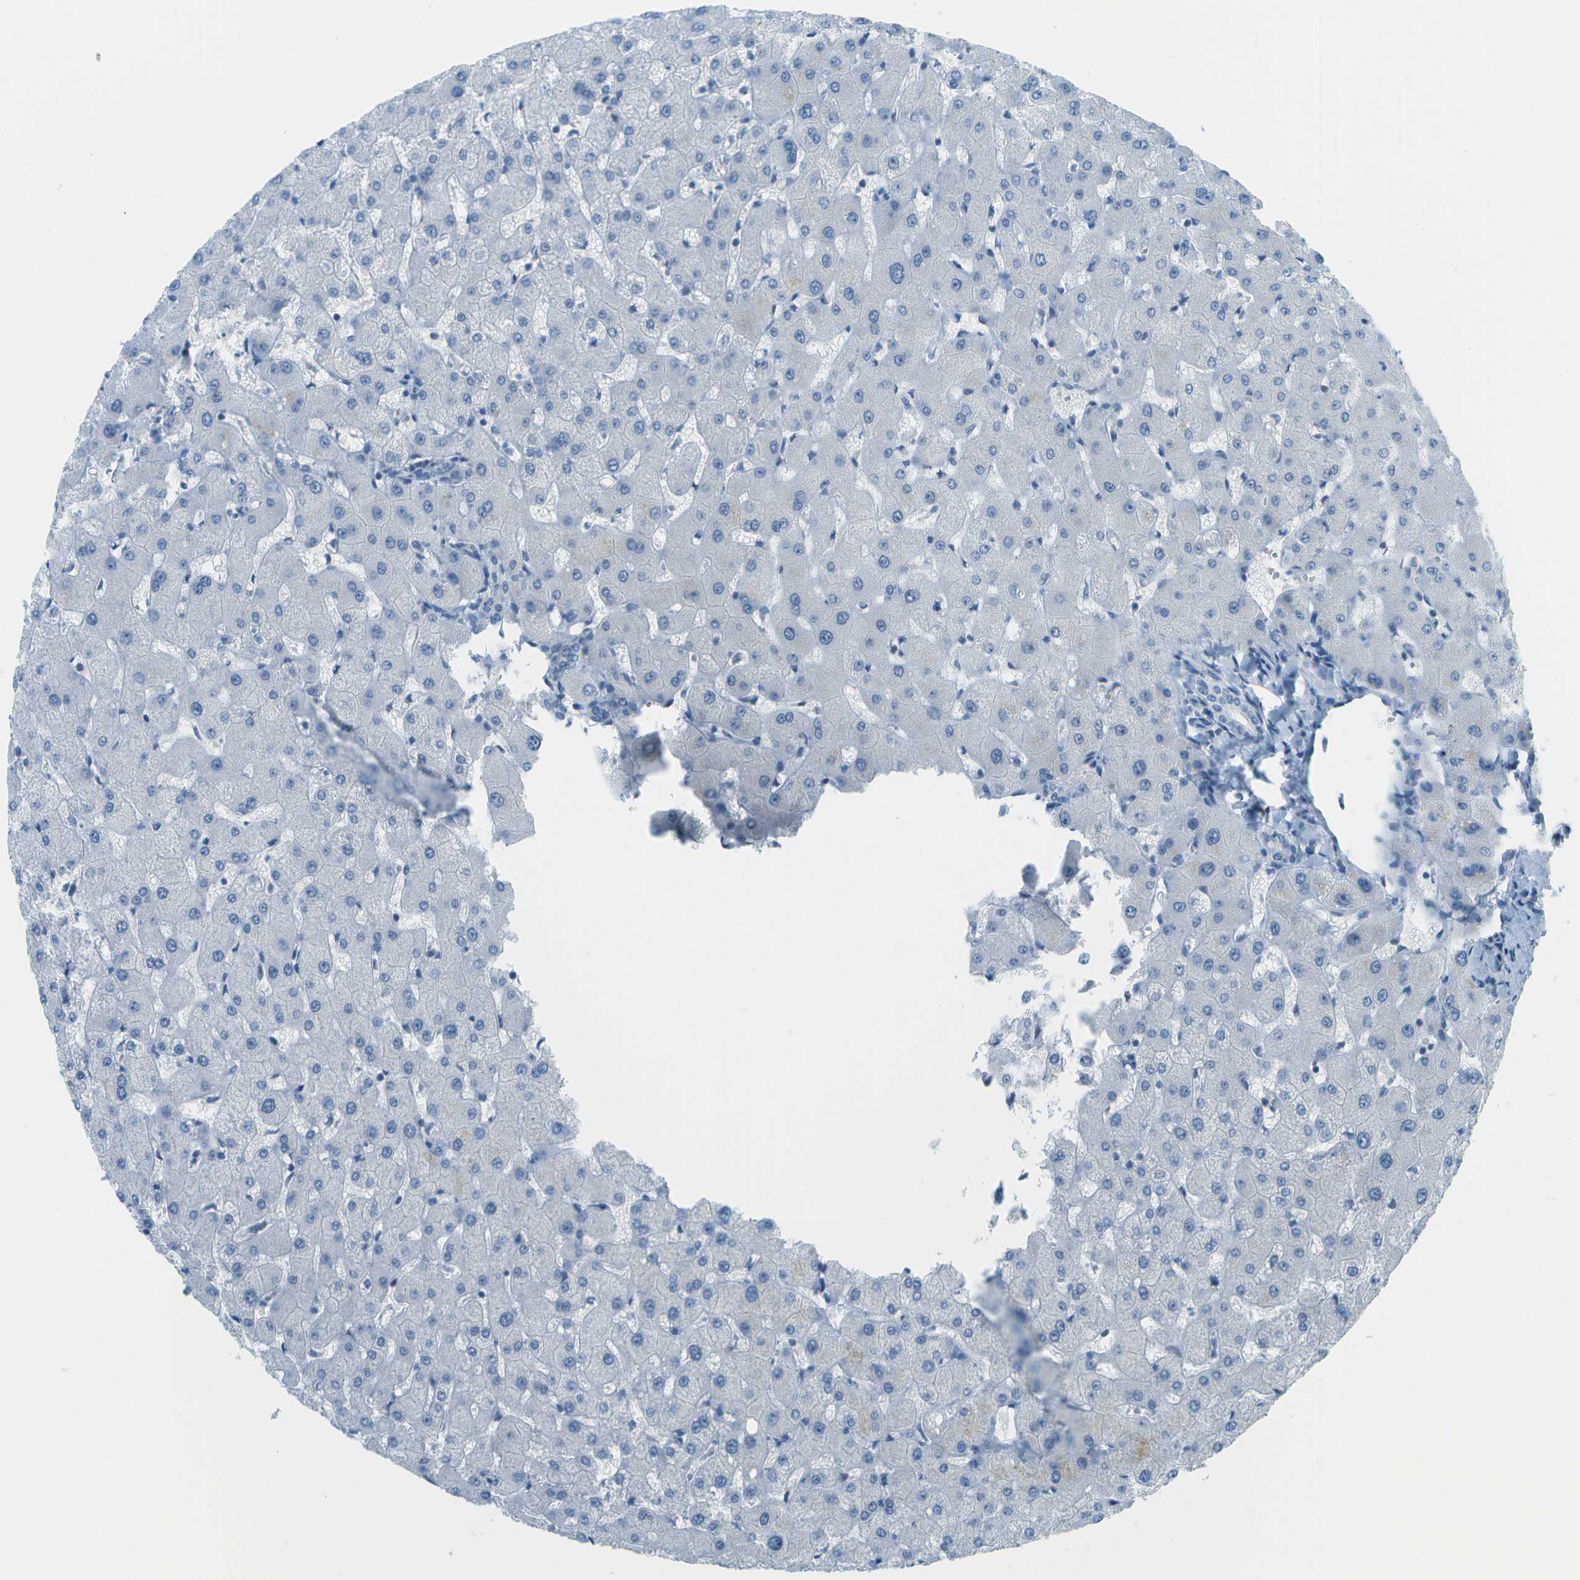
{"staining": {"intensity": "negative", "quantity": "none", "location": "none"}, "tissue": "liver", "cell_type": "Cholangiocytes", "image_type": "normal", "snomed": [{"axis": "morphology", "description": "Normal tissue, NOS"}, {"axis": "topography", "description": "Liver"}], "caption": "High power microscopy photomicrograph of an immunohistochemistry image of unremarkable liver, revealing no significant staining in cholangiocytes. (DAB immunohistochemistry, high magnification).", "gene": "NEK11", "patient": {"sex": "female", "age": 63}}